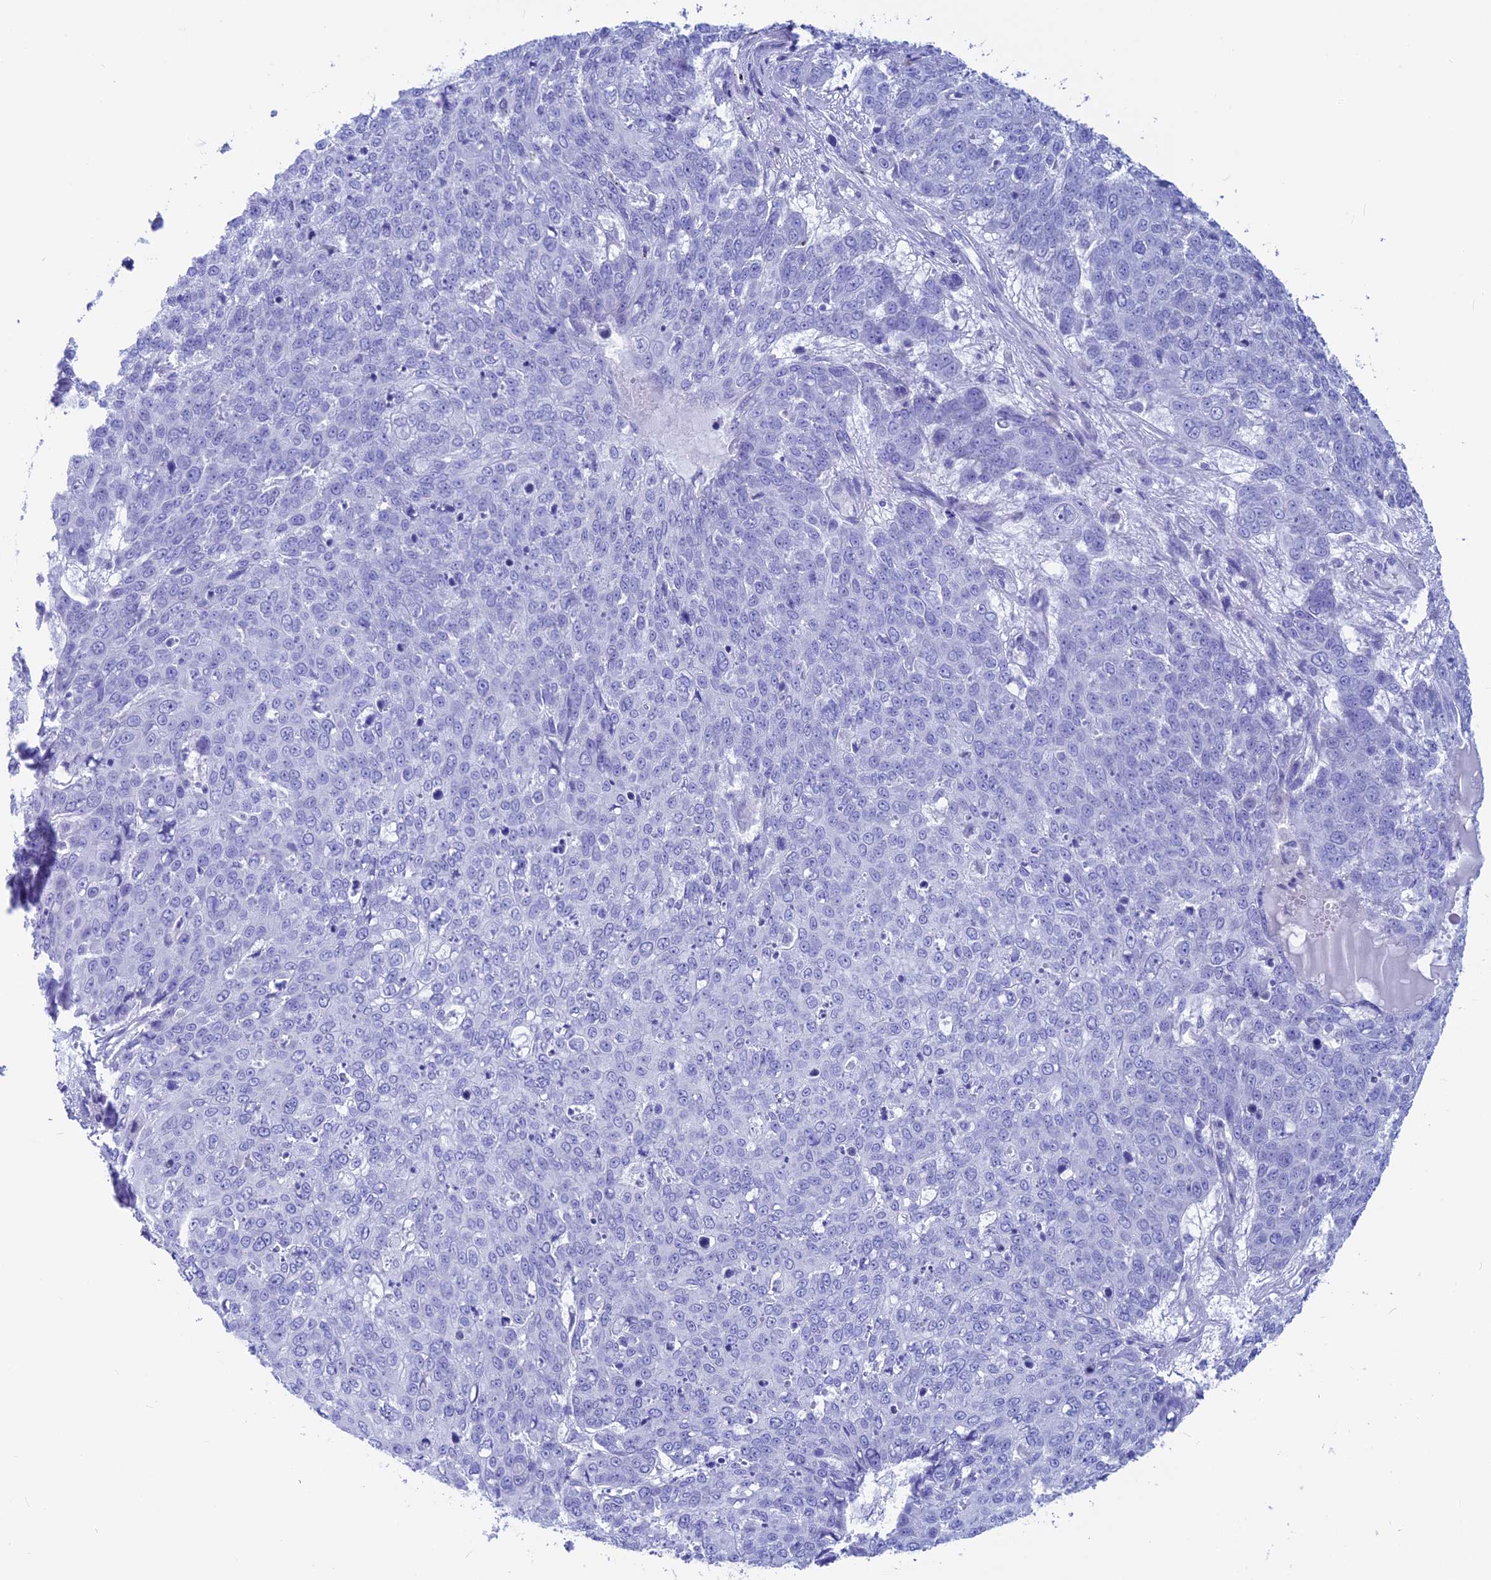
{"staining": {"intensity": "negative", "quantity": "none", "location": "none"}, "tissue": "skin cancer", "cell_type": "Tumor cells", "image_type": "cancer", "snomed": [{"axis": "morphology", "description": "Squamous cell carcinoma, NOS"}, {"axis": "topography", "description": "Skin"}], "caption": "Immunohistochemical staining of skin cancer shows no significant staining in tumor cells.", "gene": "GNGT2", "patient": {"sex": "male", "age": 71}}